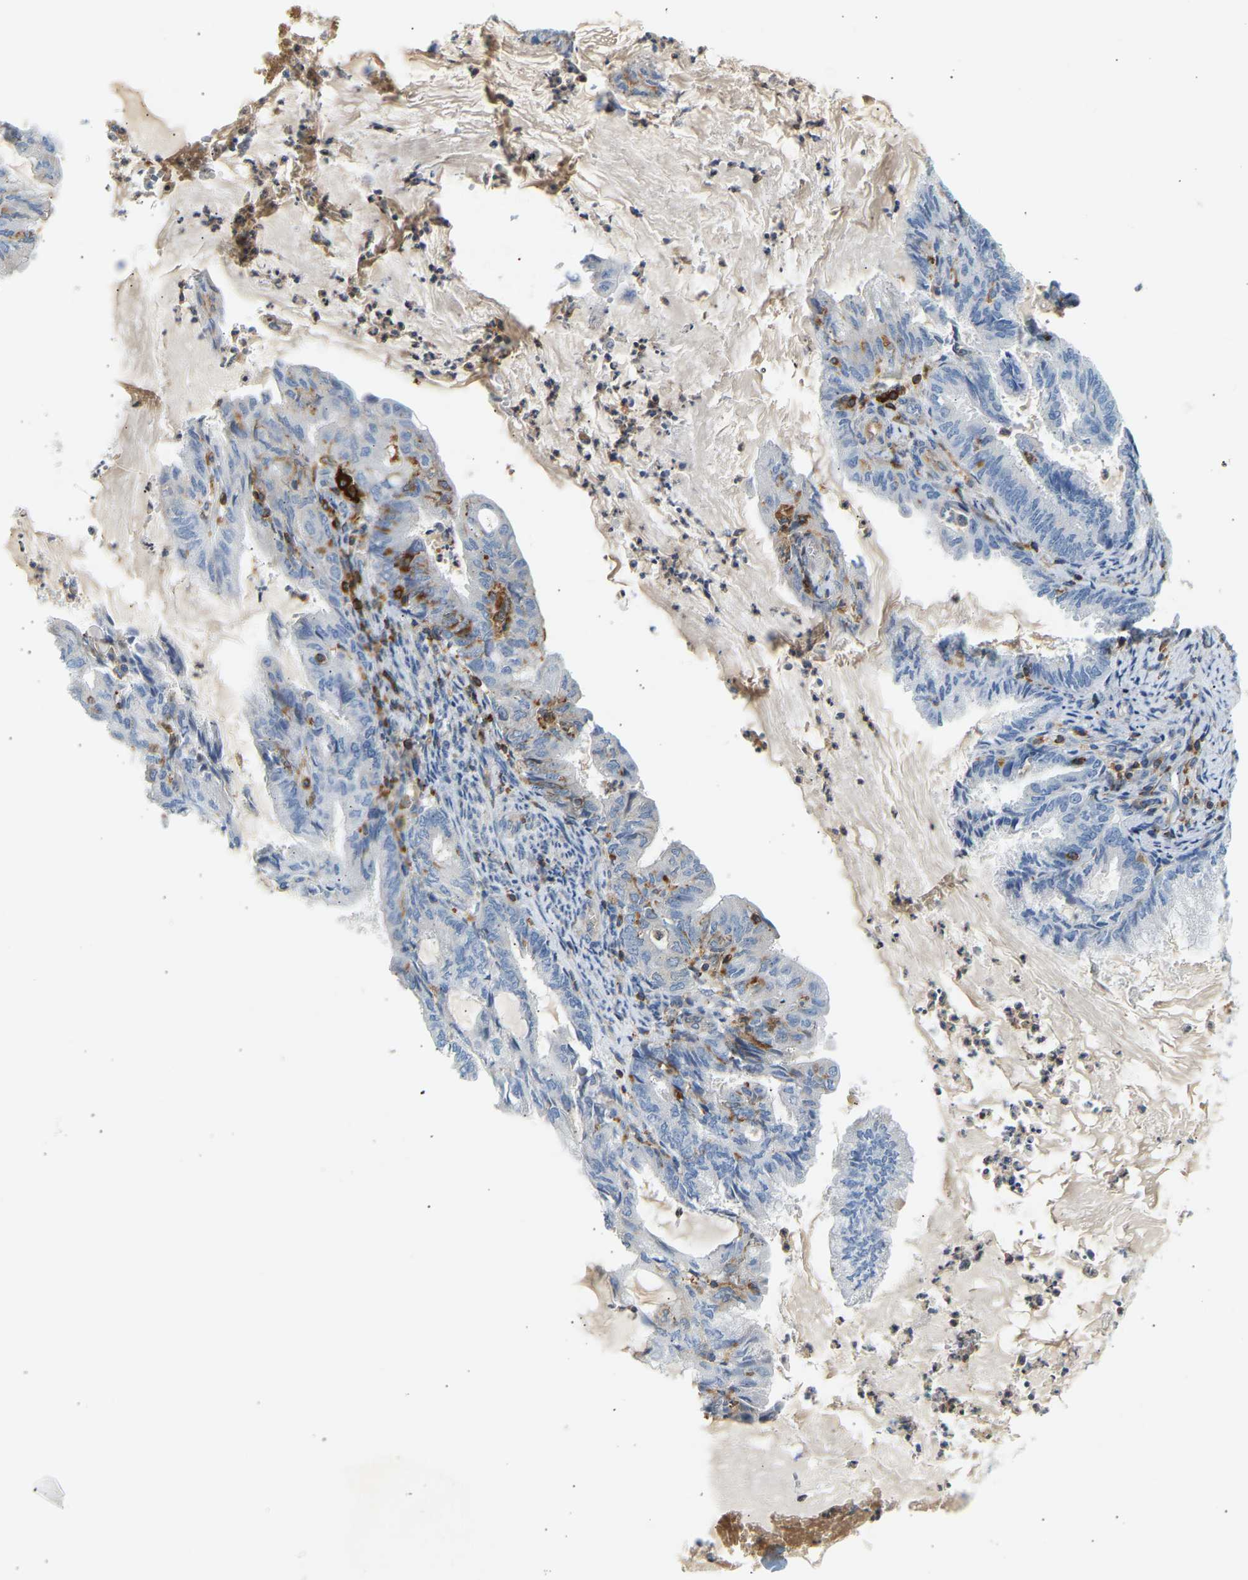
{"staining": {"intensity": "negative", "quantity": "none", "location": "none"}, "tissue": "endometrial cancer", "cell_type": "Tumor cells", "image_type": "cancer", "snomed": [{"axis": "morphology", "description": "Adenocarcinoma, NOS"}, {"axis": "topography", "description": "Endometrium"}], "caption": "Endometrial adenocarcinoma stained for a protein using immunohistochemistry displays no positivity tumor cells.", "gene": "FNBP1", "patient": {"sex": "female", "age": 86}}